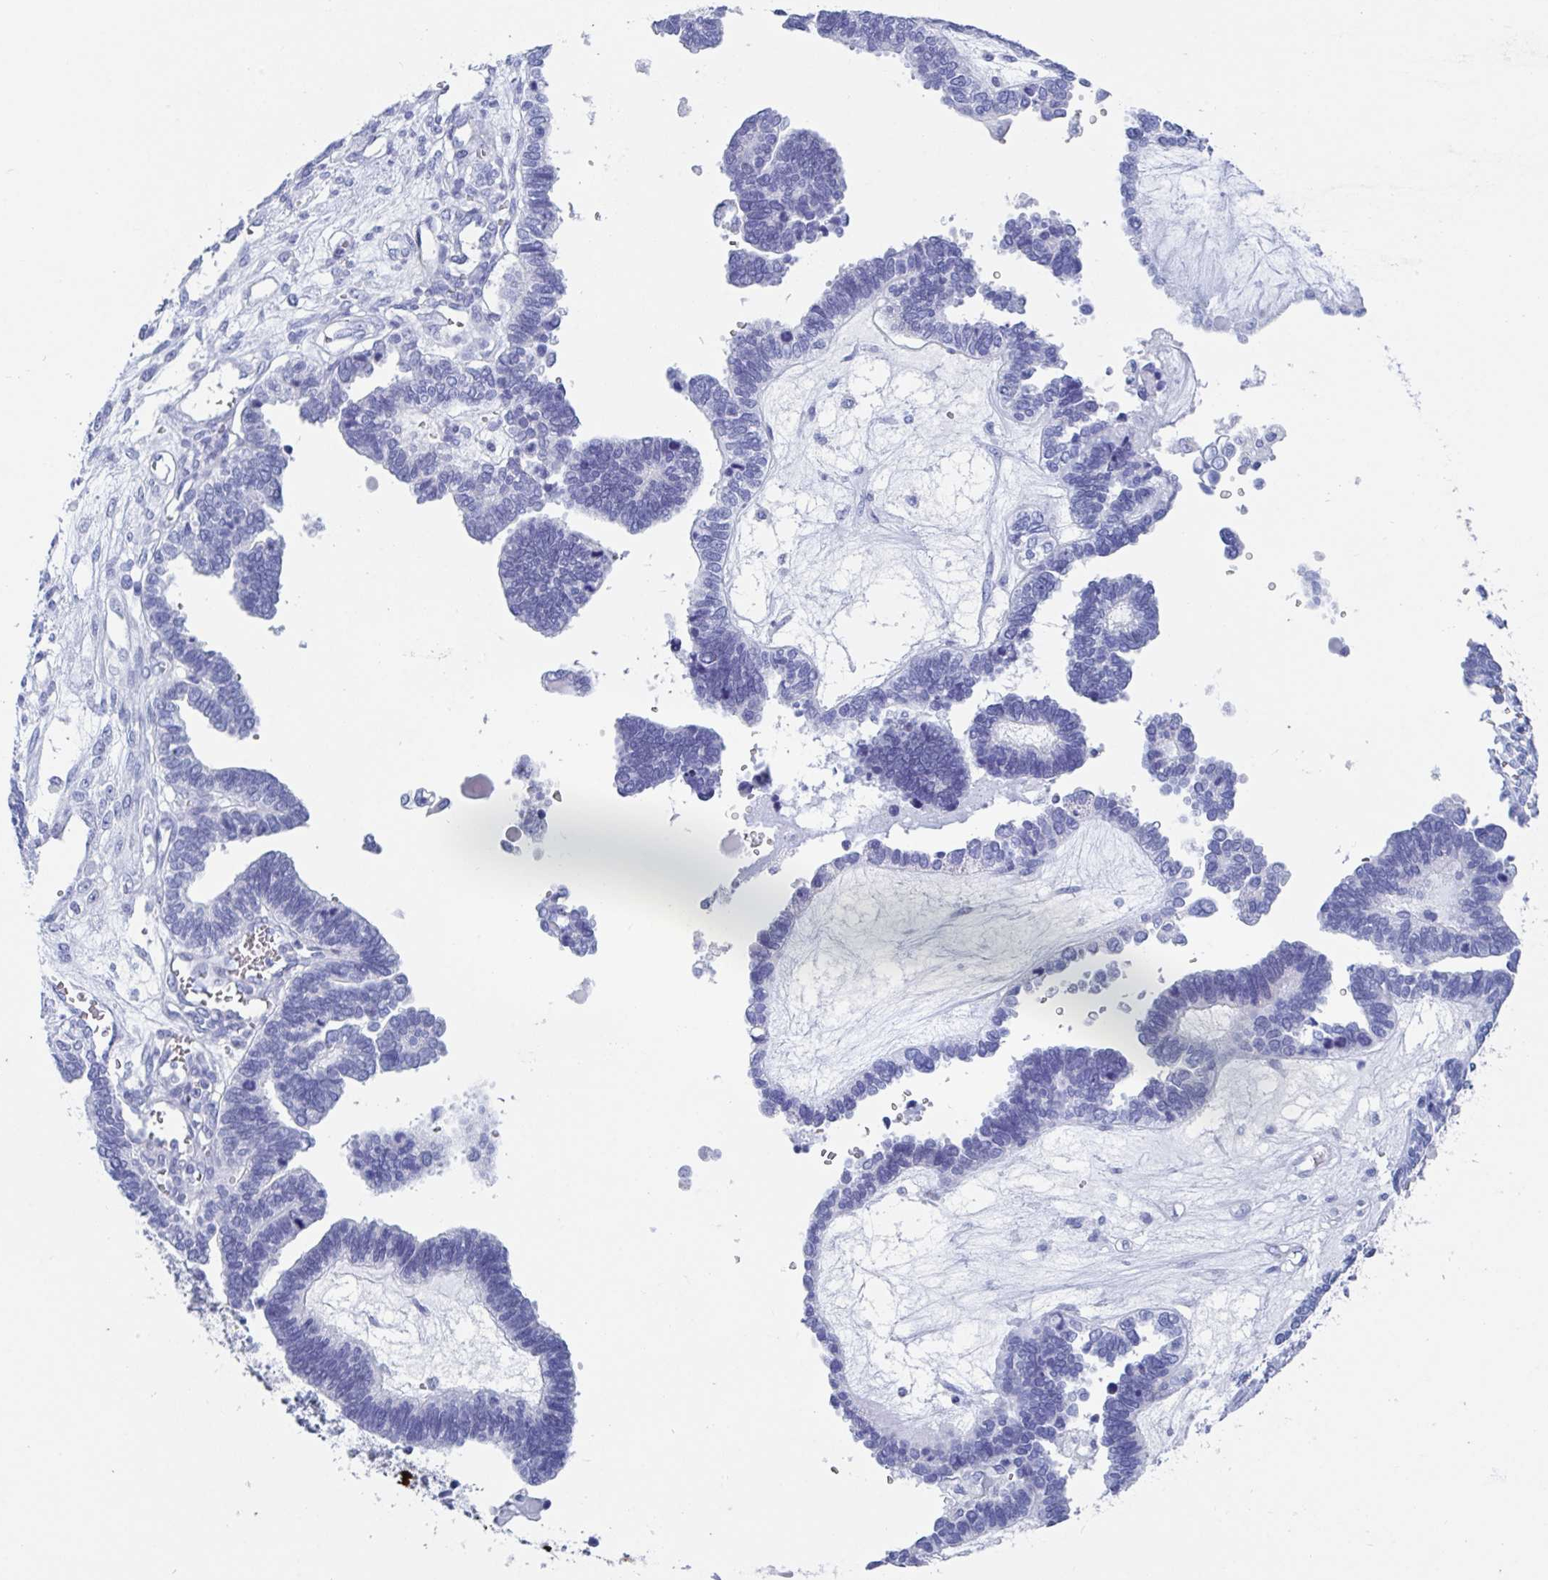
{"staining": {"intensity": "negative", "quantity": "none", "location": "none"}, "tissue": "ovarian cancer", "cell_type": "Tumor cells", "image_type": "cancer", "snomed": [{"axis": "morphology", "description": "Cystadenocarcinoma, serous, NOS"}, {"axis": "topography", "description": "Ovary"}], "caption": "Tumor cells show no significant protein positivity in ovarian cancer.", "gene": "ZPBP", "patient": {"sex": "female", "age": 51}}